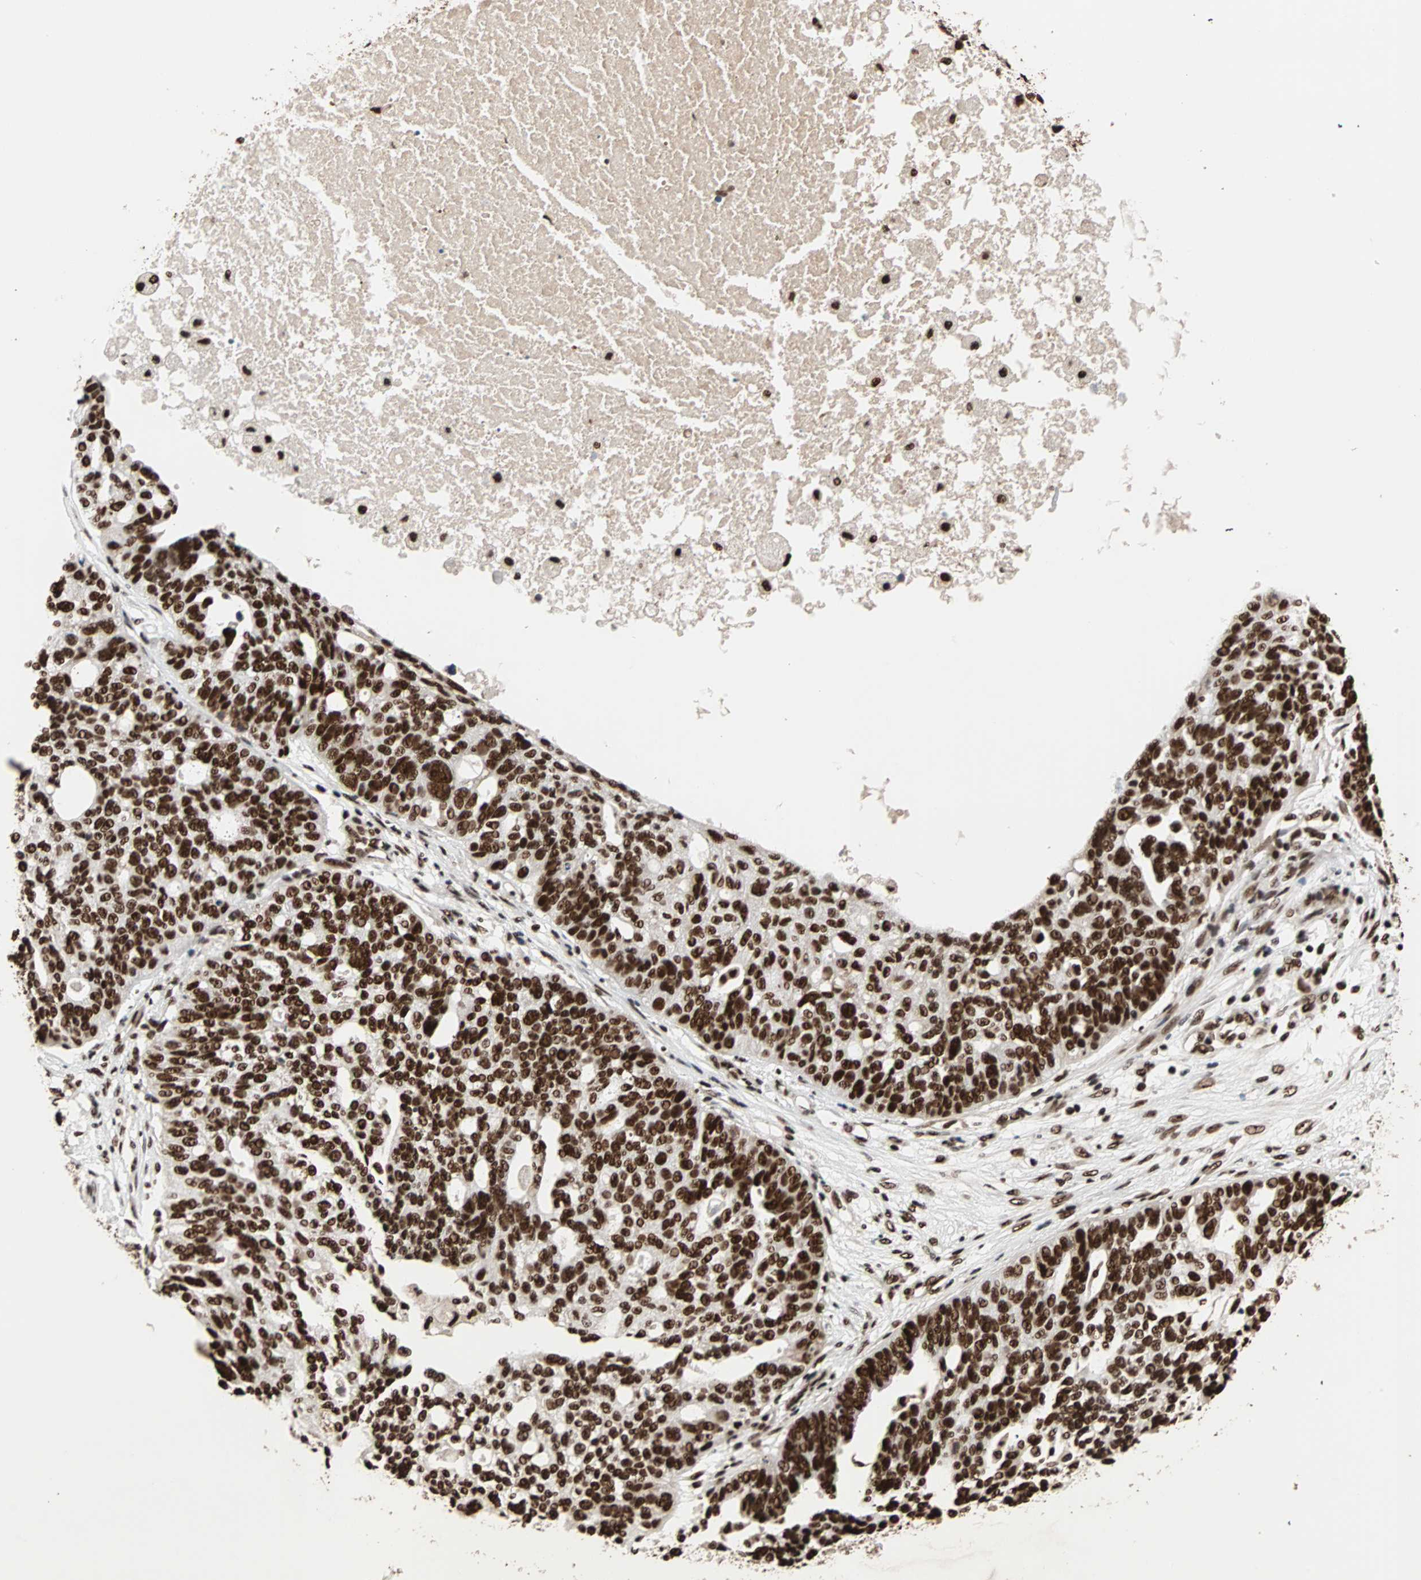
{"staining": {"intensity": "strong", "quantity": ">75%", "location": "nuclear"}, "tissue": "ovarian cancer", "cell_type": "Tumor cells", "image_type": "cancer", "snomed": [{"axis": "morphology", "description": "Cystadenocarcinoma, serous, NOS"}, {"axis": "topography", "description": "Ovary"}], "caption": "Immunohistochemistry (DAB) staining of human ovarian cancer displays strong nuclear protein staining in about >75% of tumor cells.", "gene": "ILF2", "patient": {"sex": "female", "age": 59}}